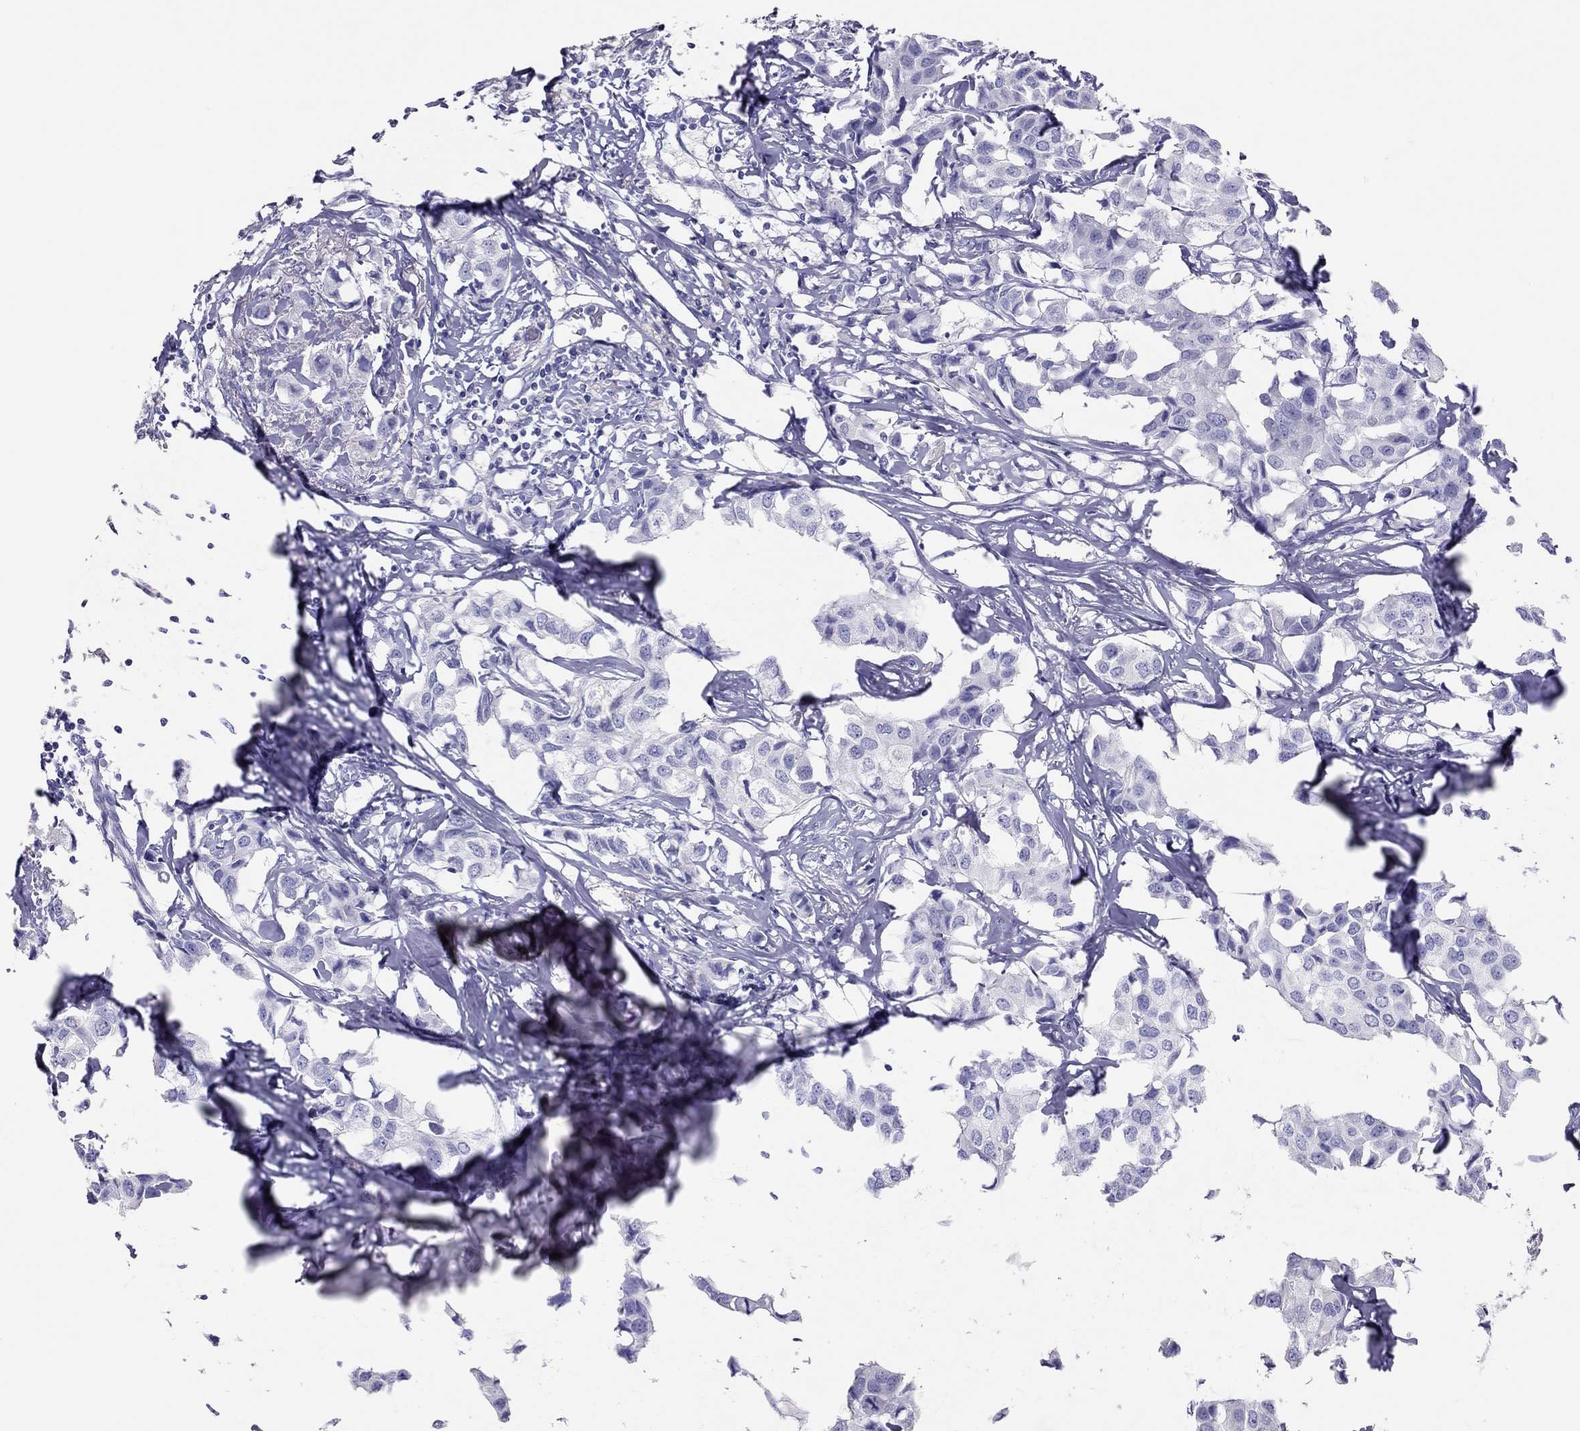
{"staining": {"intensity": "negative", "quantity": "none", "location": "none"}, "tissue": "breast cancer", "cell_type": "Tumor cells", "image_type": "cancer", "snomed": [{"axis": "morphology", "description": "Duct carcinoma"}, {"axis": "topography", "description": "Breast"}], "caption": "The IHC histopathology image has no significant staining in tumor cells of breast cancer tissue.", "gene": "TSHB", "patient": {"sex": "female", "age": 80}}